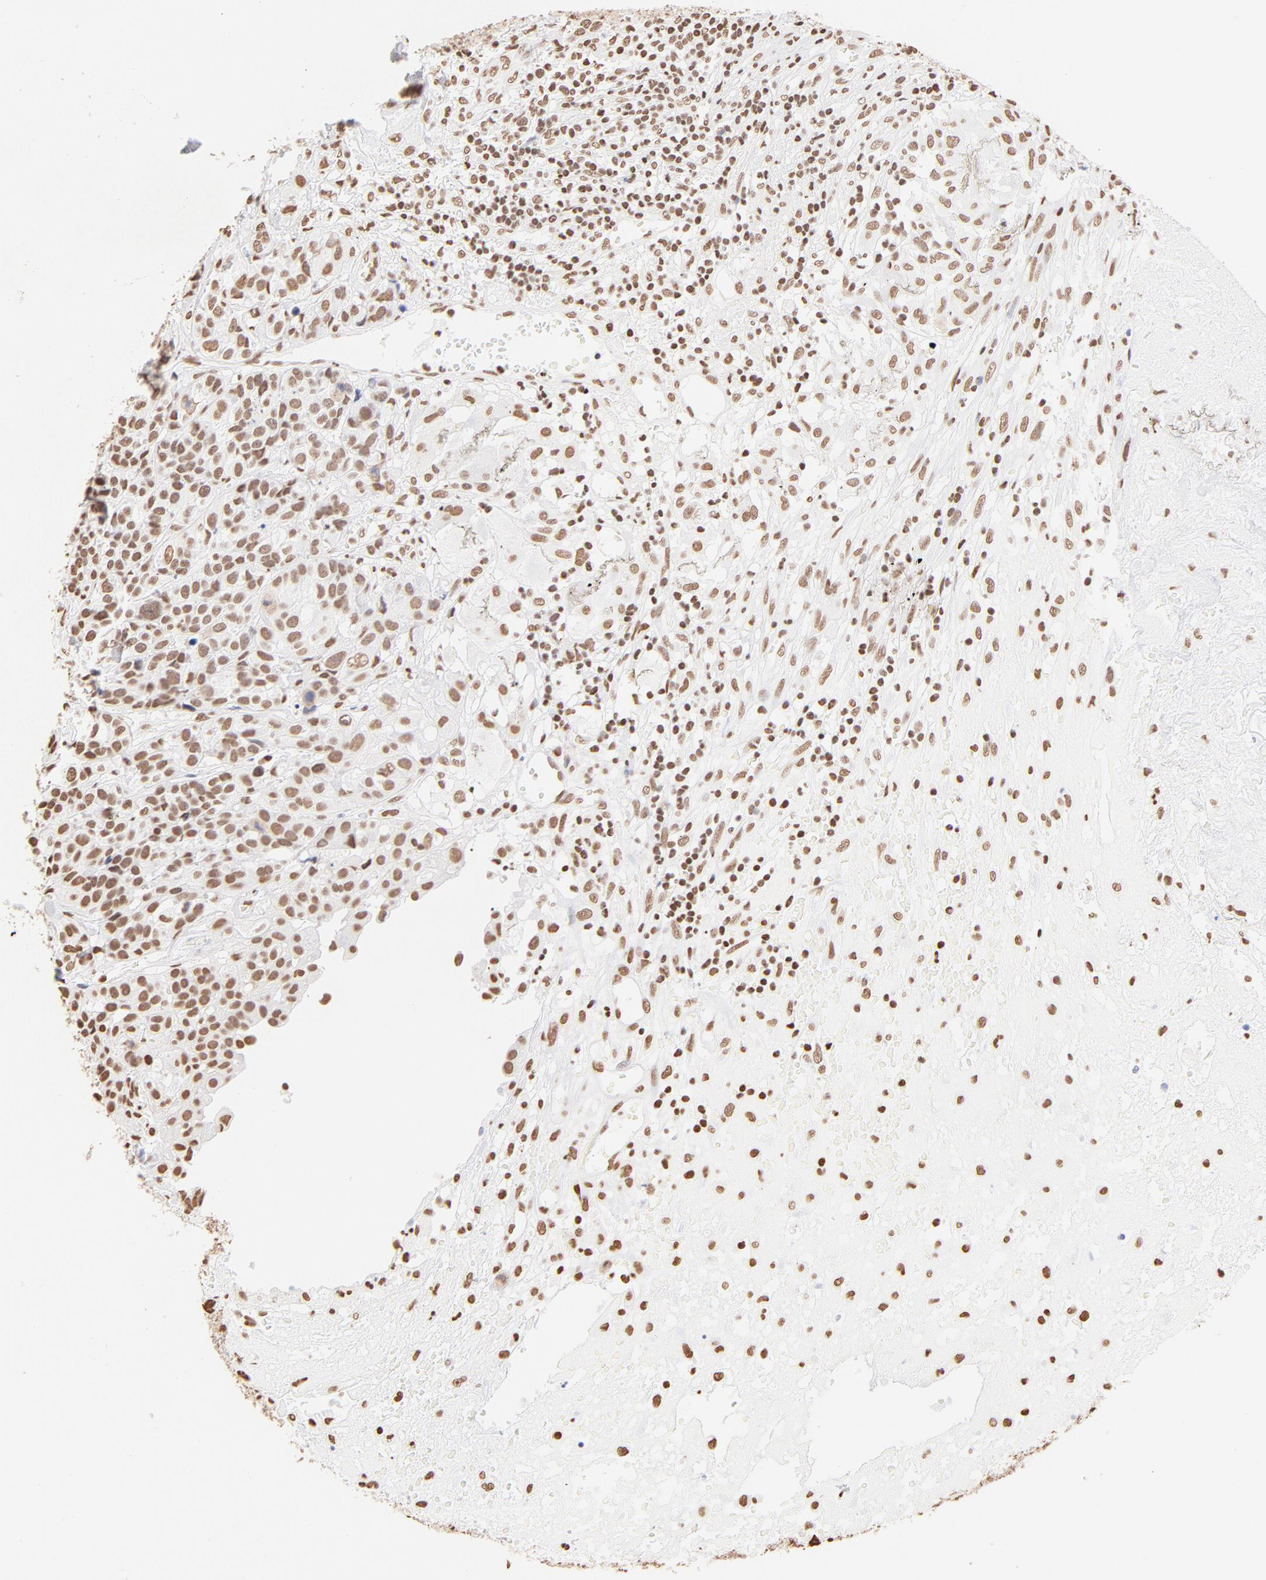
{"staining": {"intensity": "strong", "quantity": ">75%", "location": "nuclear"}, "tissue": "urothelial cancer", "cell_type": "Tumor cells", "image_type": "cancer", "snomed": [{"axis": "morphology", "description": "Urothelial carcinoma, High grade"}, {"axis": "topography", "description": "Urinary bladder"}], "caption": "Immunohistochemistry photomicrograph of high-grade urothelial carcinoma stained for a protein (brown), which shows high levels of strong nuclear positivity in approximately >75% of tumor cells.", "gene": "ZNF540", "patient": {"sex": "female", "age": 81}}